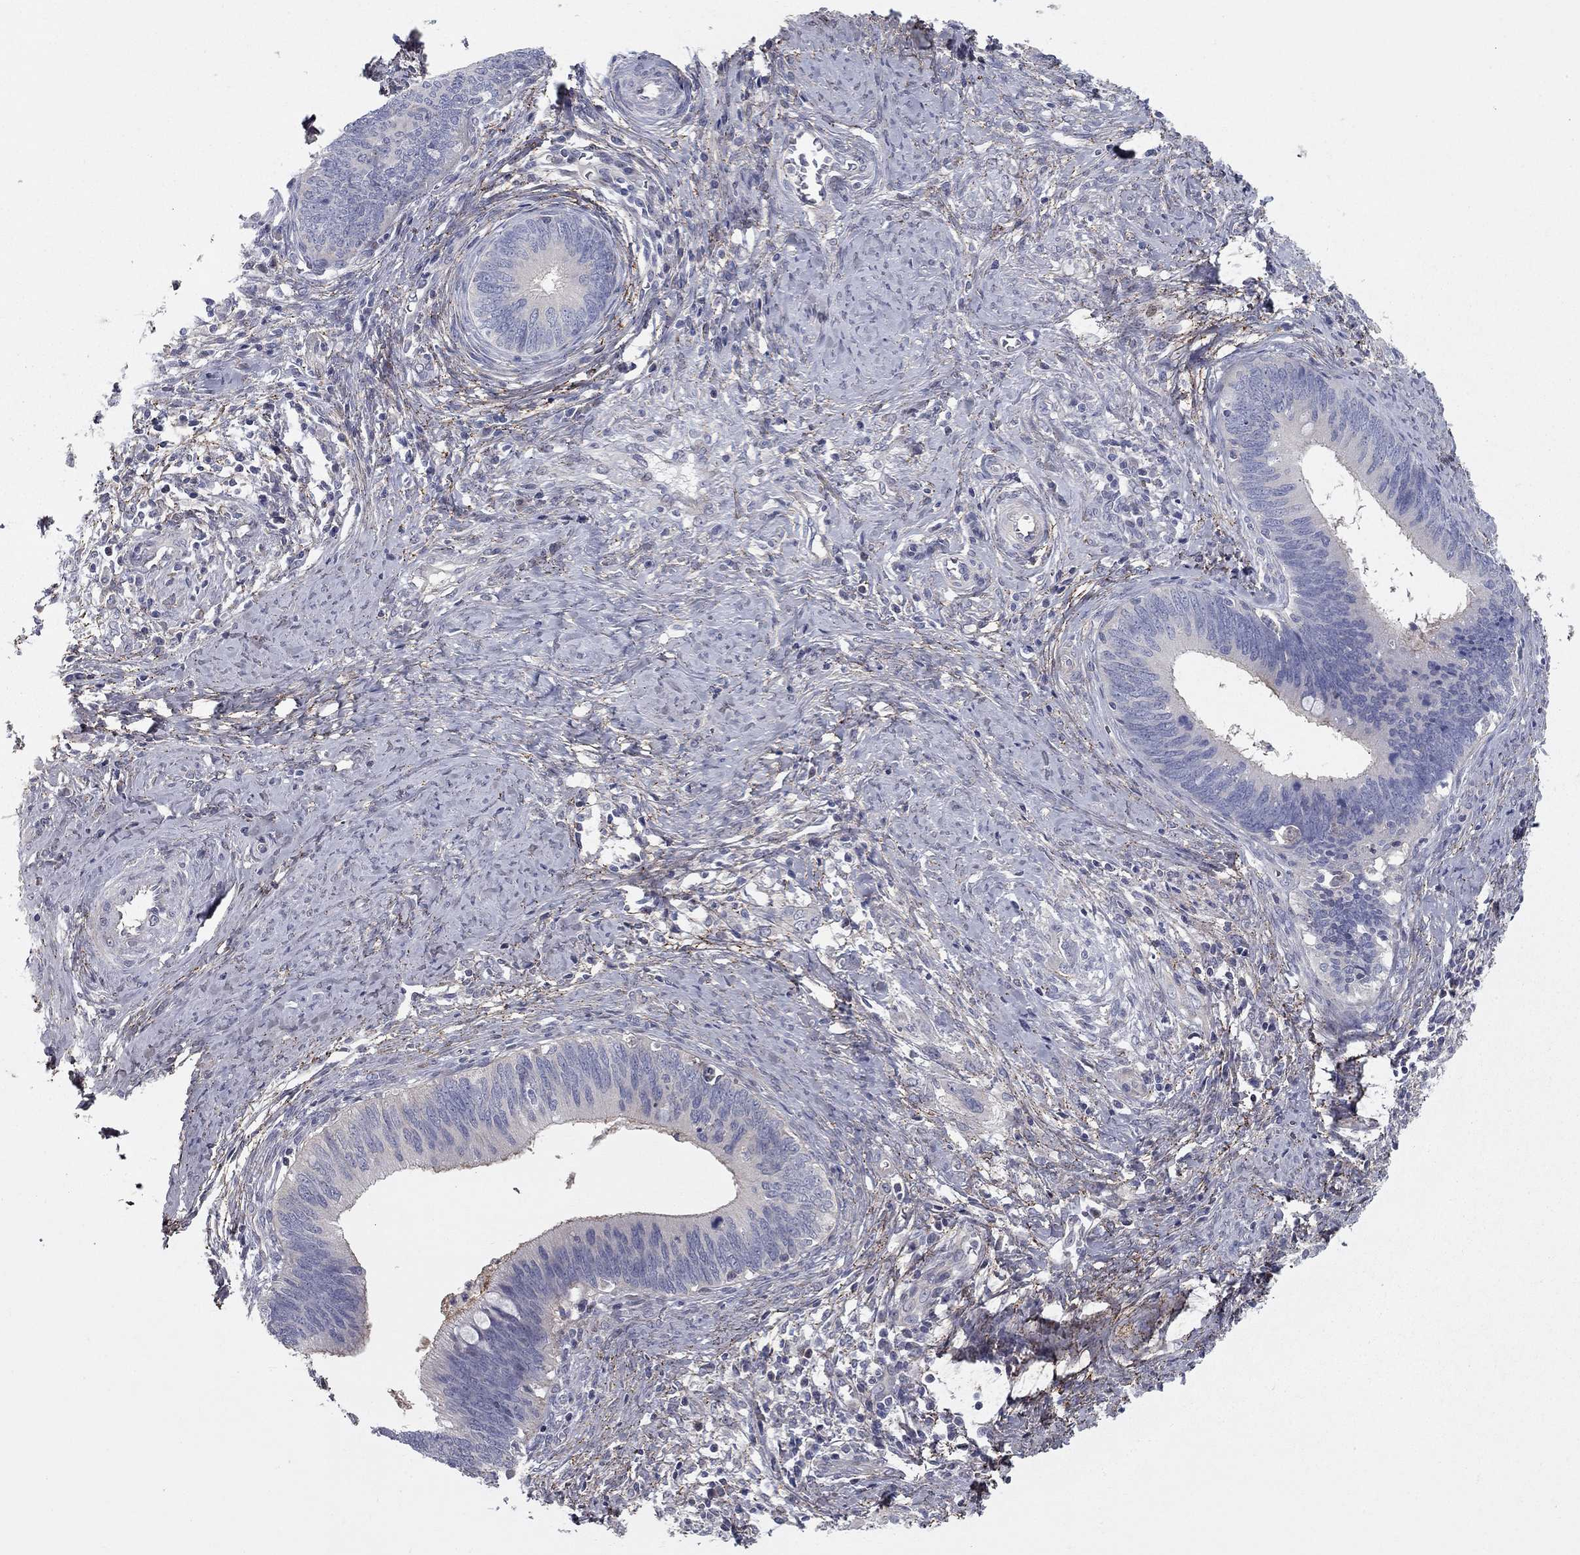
{"staining": {"intensity": "negative", "quantity": "none", "location": "none"}, "tissue": "cervical cancer", "cell_type": "Tumor cells", "image_type": "cancer", "snomed": [{"axis": "morphology", "description": "Adenocarcinoma, NOS"}, {"axis": "topography", "description": "Cervix"}], "caption": "Immunohistochemistry of human cervical cancer exhibits no staining in tumor cells.", "gene": "DUSP7", "patient": {"sex": "female", "age": 42}}